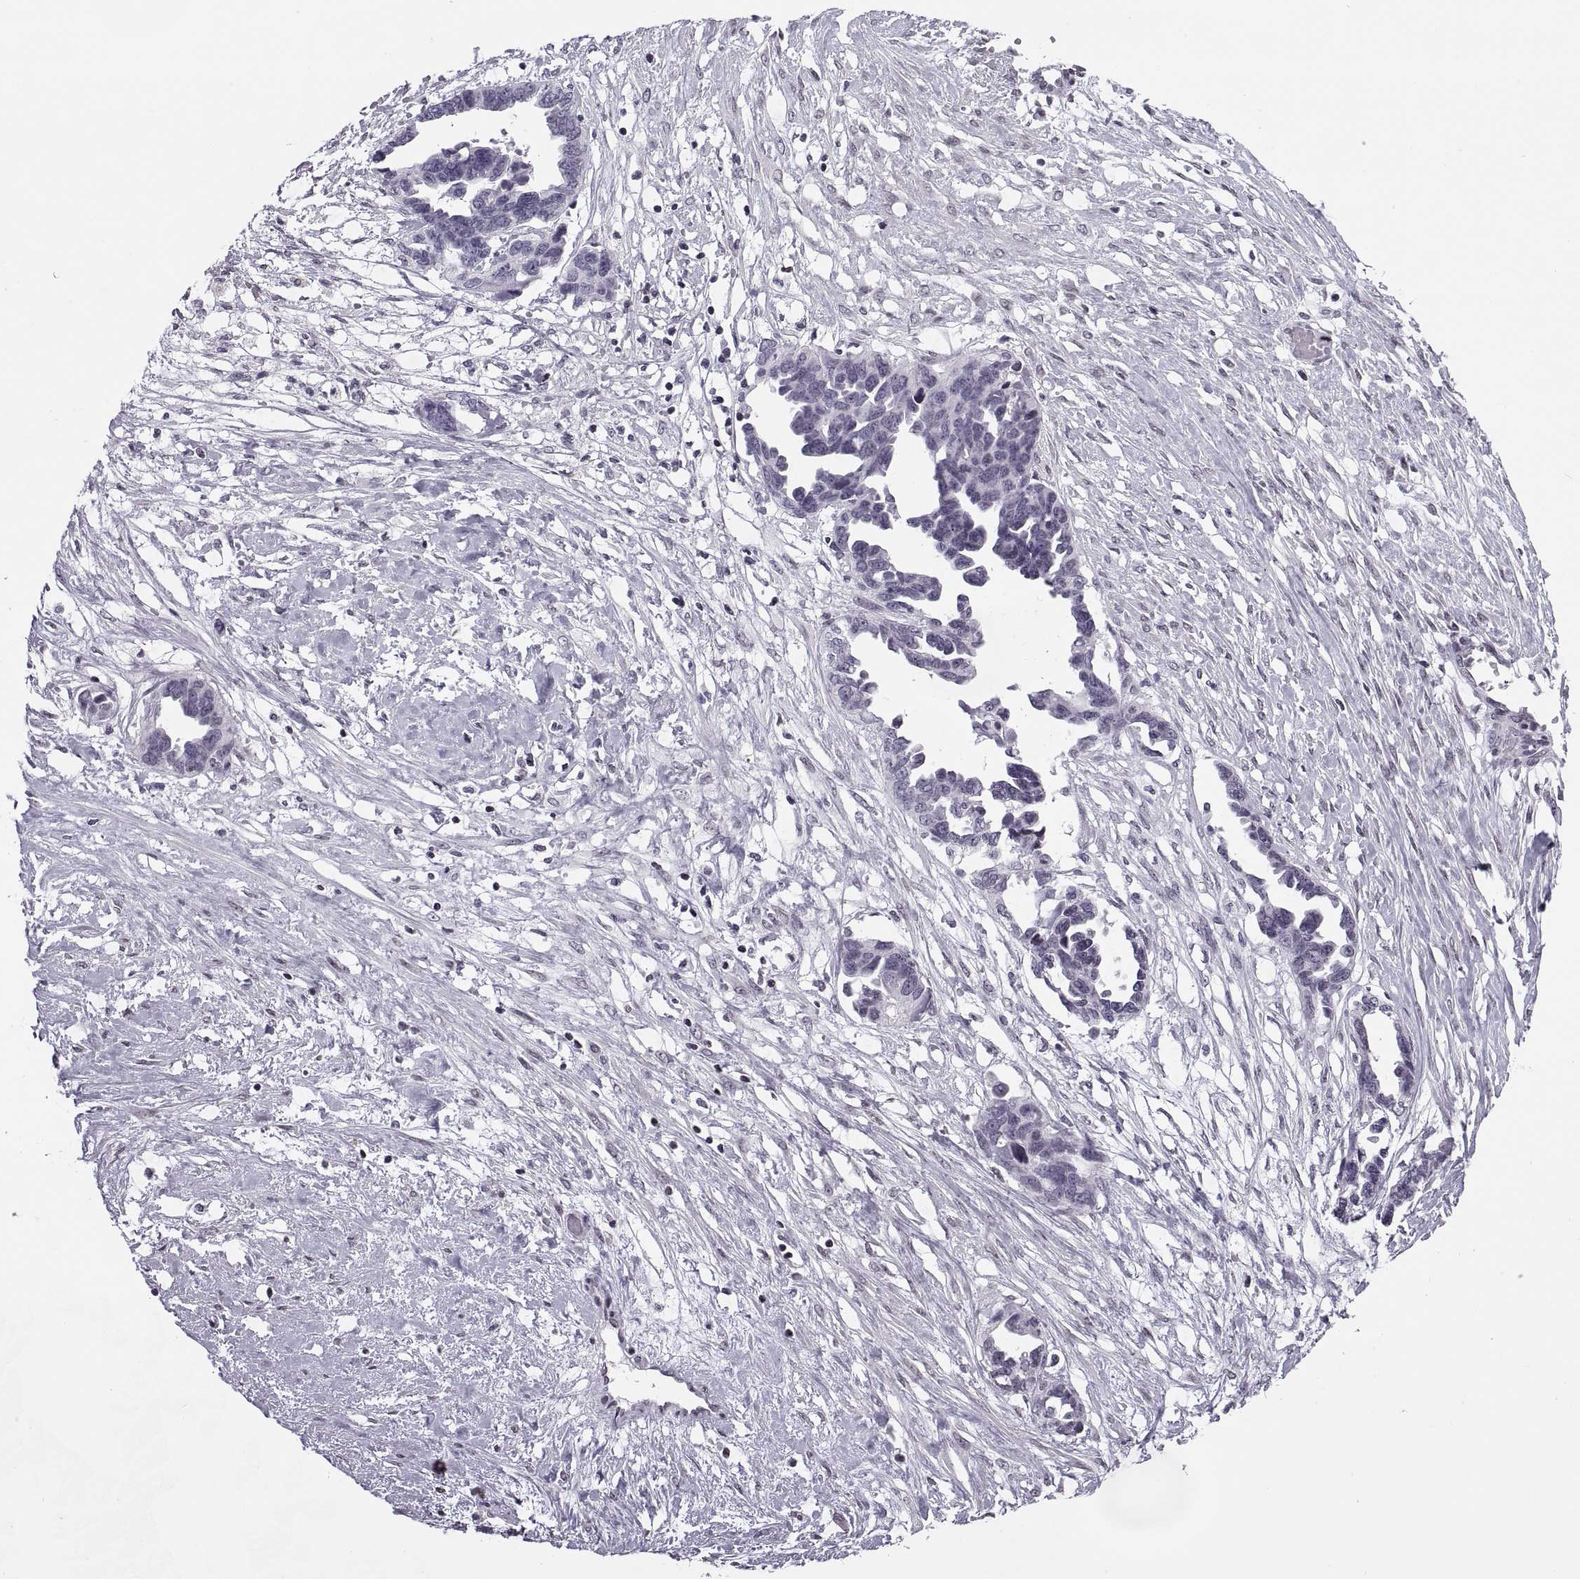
{"staining": {"intensity": "negative", "quantity": "none", "location": "none"}, "tissue": "ovarian cancer", "cell_type": "Tumor cells", "image_type": "cancer", "snomed": [{"axis": "morphology", "description": "Cystadenocarcinoma, serous, NOS"}, {"axis": "topography", "description": "Ovary"}], "caption": "Histopathology image shows no significant protein expression in tumor cells of ovarian cancer. (Brightfield microscopy of DAB (3,3'-diaminobenzidine) immunohistochemistry at high magnification).", "gene": "H1-8", "patient": {"sex": "female", "age": 69}}